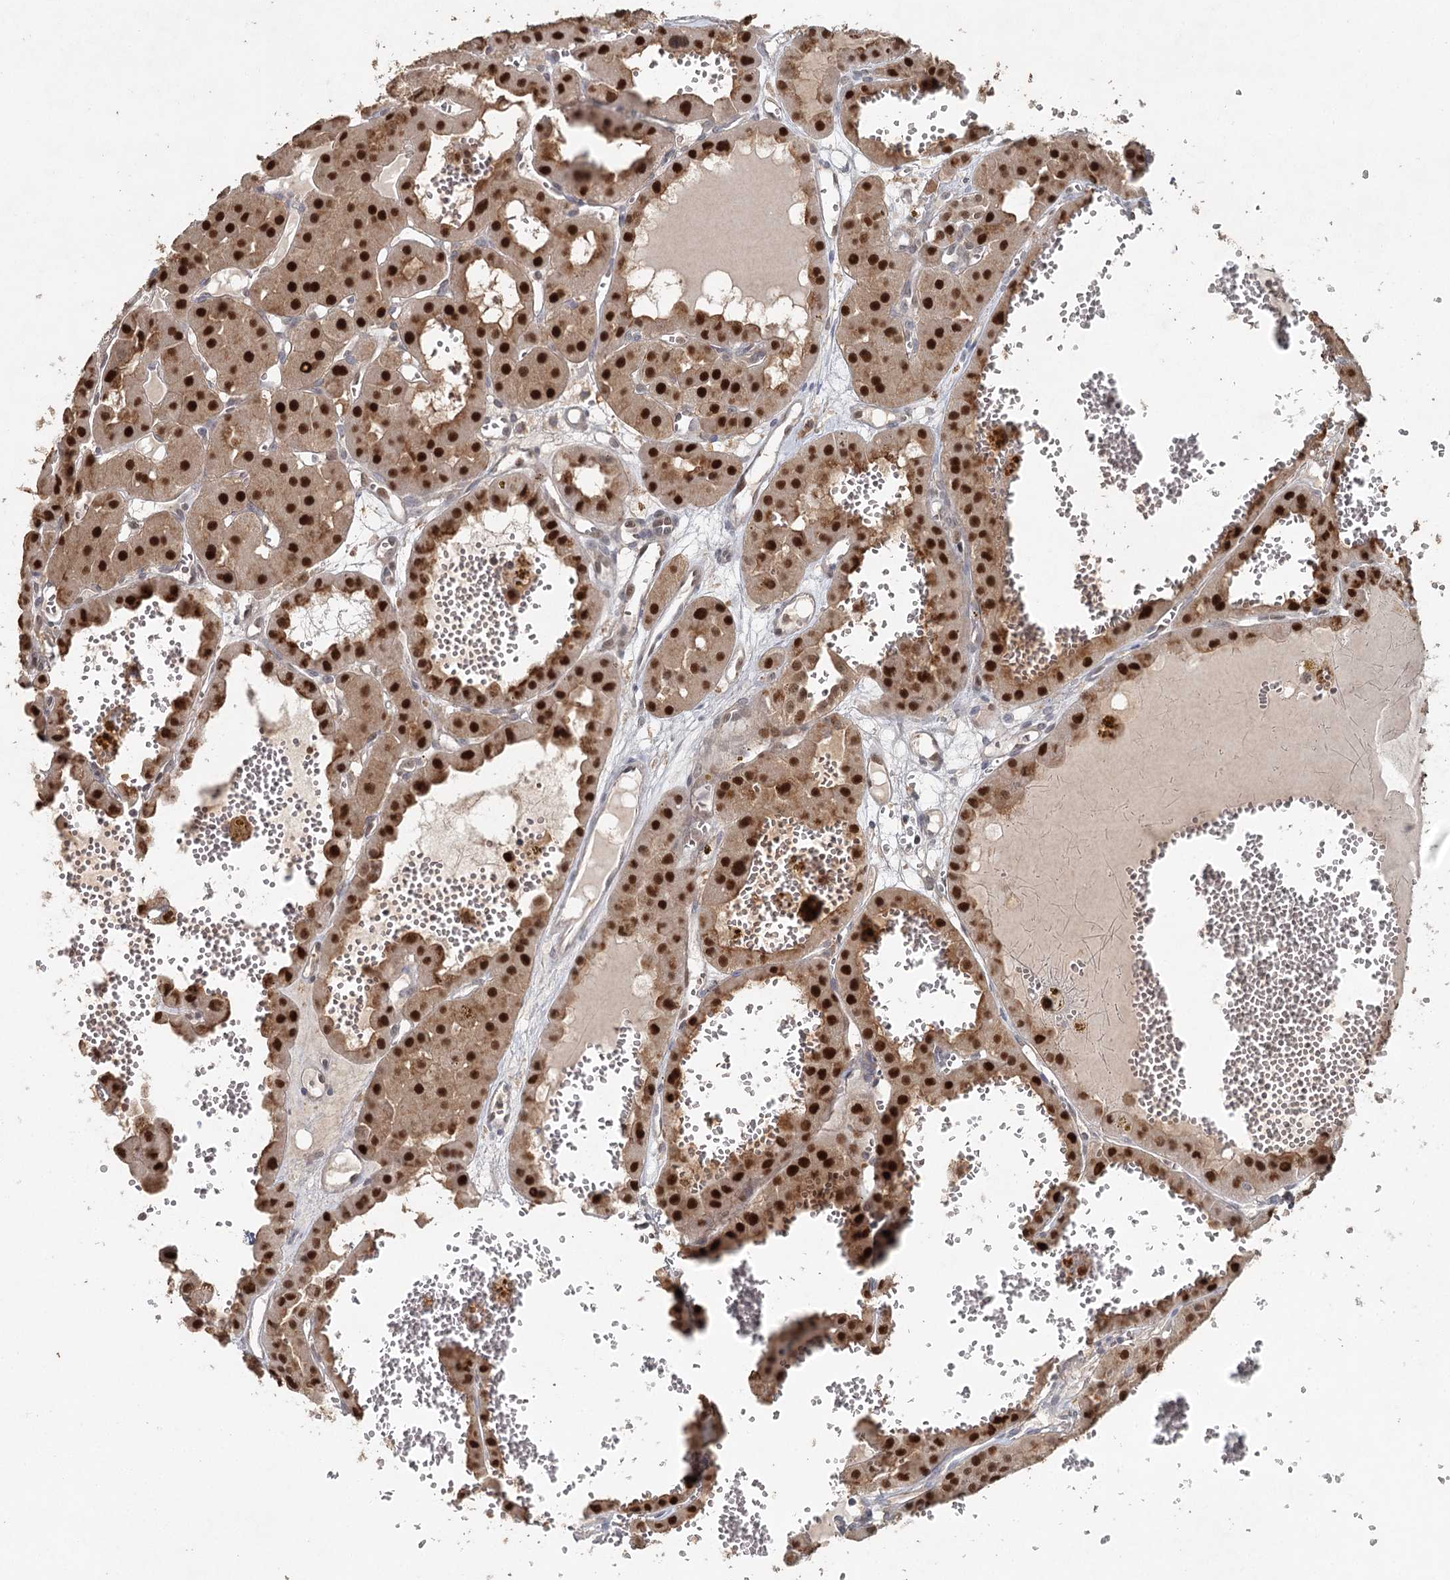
{"staining": {"intensity": "strong", "quantity": ">75%", "location": "nuclear"}, "tissue": "renal cancer", "cell_type": "Tumor cells", "image_type": "cancer", "snomed": [{"axis": "morphology", "description": "Carcinoma, NOS"}, {"axis": "topography", "description": "Kidney"}], "caption": "About >75% of tumor cells in human carcinoma (renal) reveal strong nuclear protein expression as visualized by brown immunohistochemical staining.", "gene": "ADK", "patient": {"sex": "female", "age": 75}}